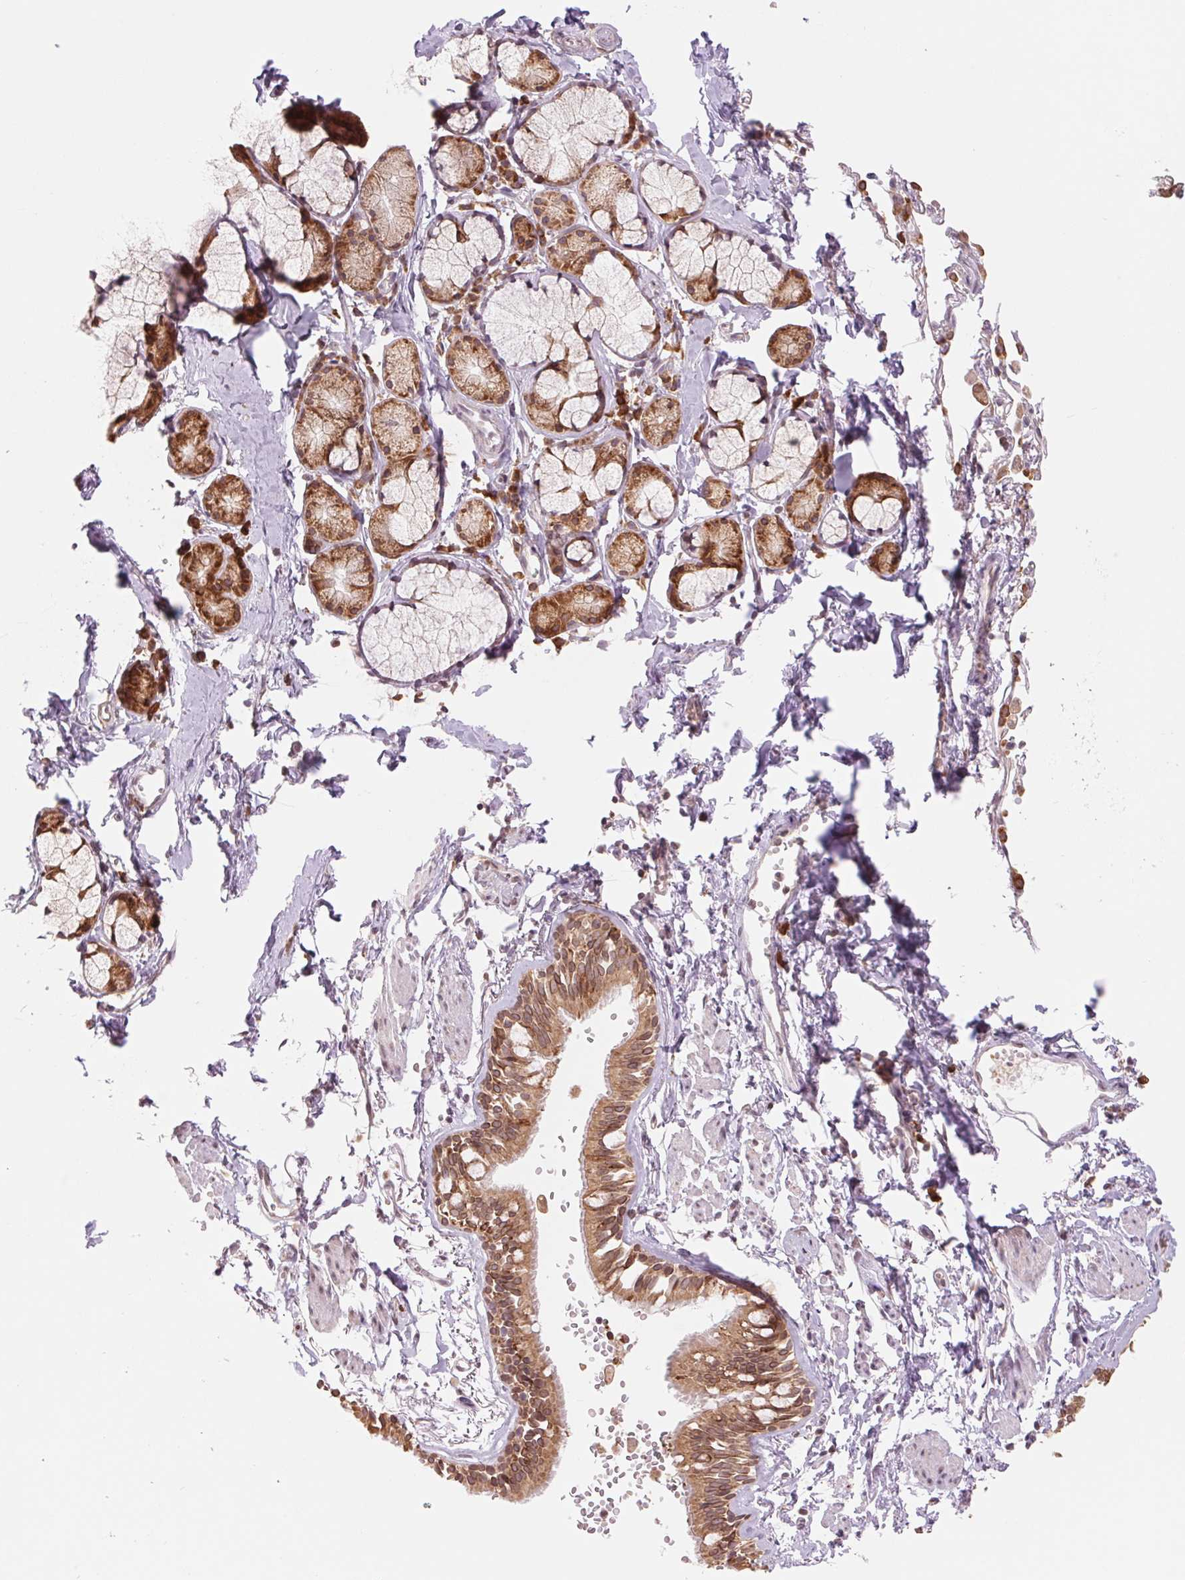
{"staining": {"intensity": "moderate", "quantity": ">75%", "location": "cytoplasmic/membranous"}, "tissue": "bronchus", "cell_type": "Respiratory epithelial cells", "image_type": "normal", "snomed": [{"axis": "morphology", "description": "Normal tissue, NOS"}, {"axis": "topography", "description": "Cartilage tissue"}, {"axis": "topography", "description": "Bronchus"}], "caption": "Immunohistochemical staining of benign bronchus shows moderate cytoplasmic/membranous protein positivity in approximately >75% of respiratory epithelial cells. (Brightfield microscopy of DAB IHC at high magnification).", "gene": "TECR", "patient": {"sex": "female", "age": 59}}